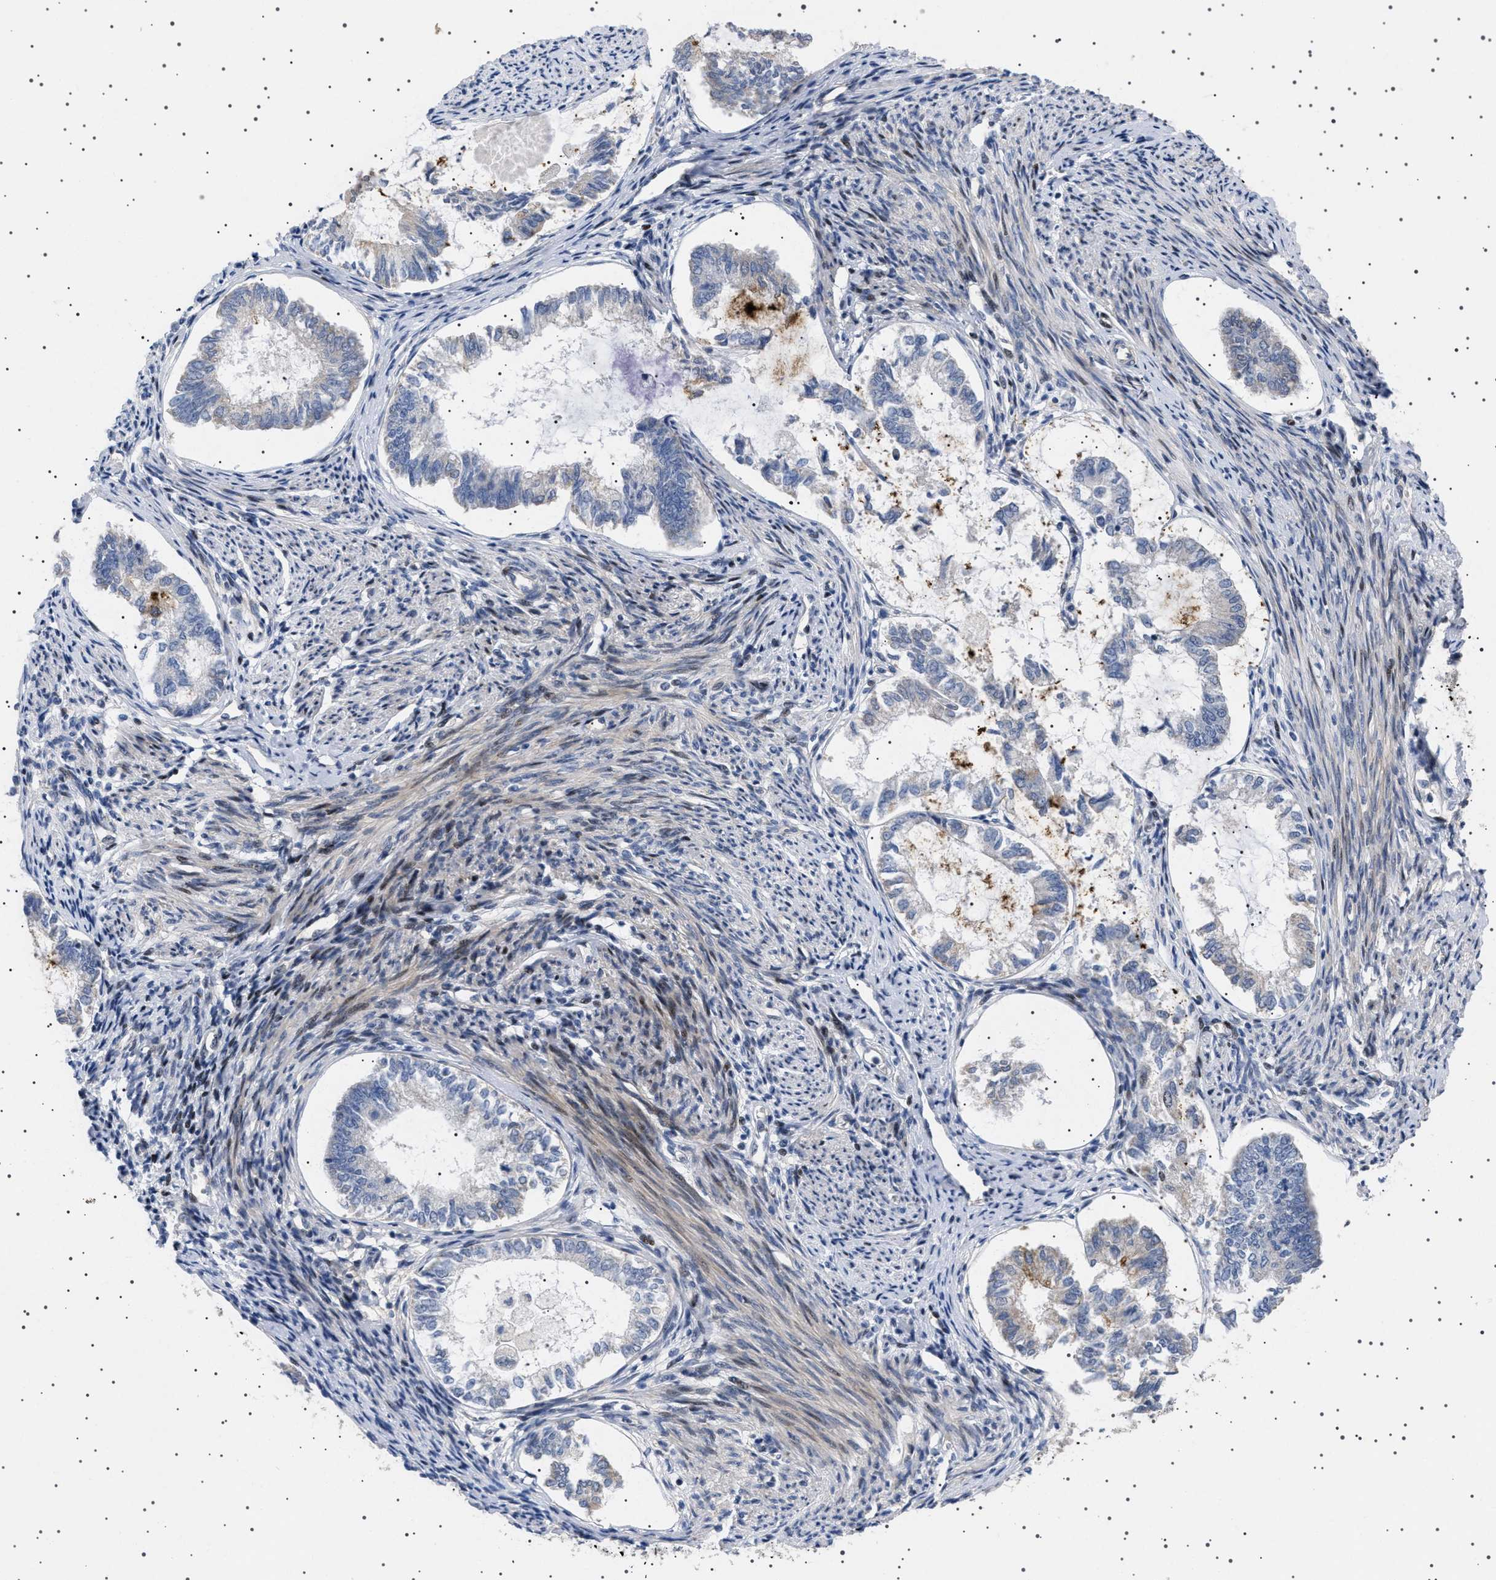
{"staining": {"intensity": "negative", "quantity": "none", "location": "none"}, "tissue": "endometrial cancer", "cell_type": "Tumor cells", "image_type": "cancer", "snomed": [{"axis": "morphology", "description": "Adenocarcinoma, NOS"}, {"axis": "topography", "description": "Endometrium"}], "caption": "DAB immunohistochemical staining of human endometrial cancer exhibits no significant staining in tumor cells.", "gene": "HTR1A", "patient": {"sex": "female", "age": 86}}